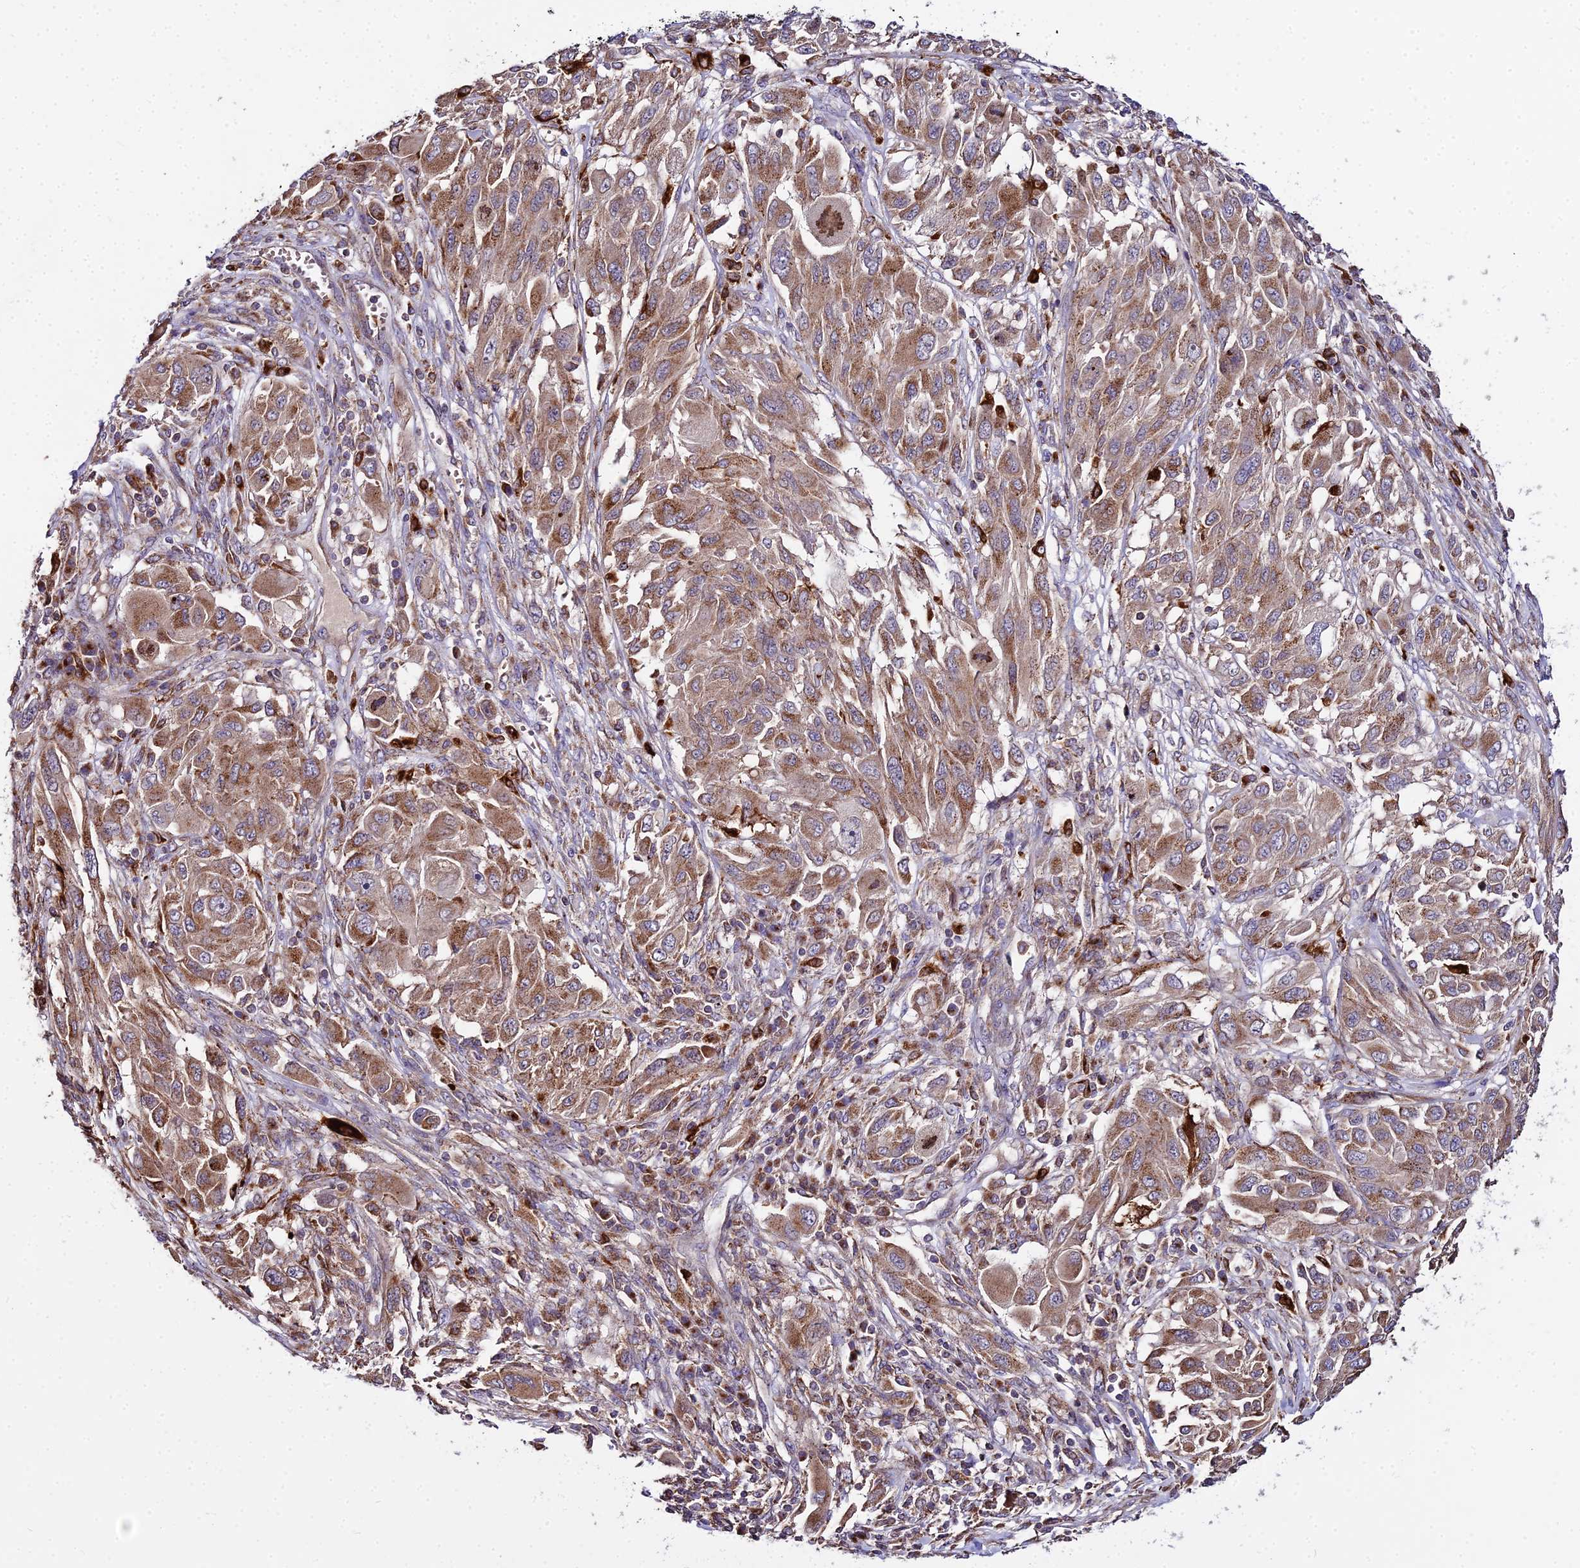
{"staining": {"intensity": "moderate", "quantity": ">75%", "location": "cytoplasmic/membranous"}, "tissue": "melanoma", "cell_type": "Tumor cells", "image_type": "cancer", "snomed": [{"axis": "morphology", "description": "Malignant melanoma, NOS"}, {"axis": "topography", "description": "Skin"}], "caption": "Immunohistochemistry histopathology image of human melanoma stained for a protein (brown), which exhibits medium levels of moderate cytoplasmic/membranous staining in approximately >75% of tumor cells.", "gene": "PEX19", "patient": {"sex": "female", "age": 91}}